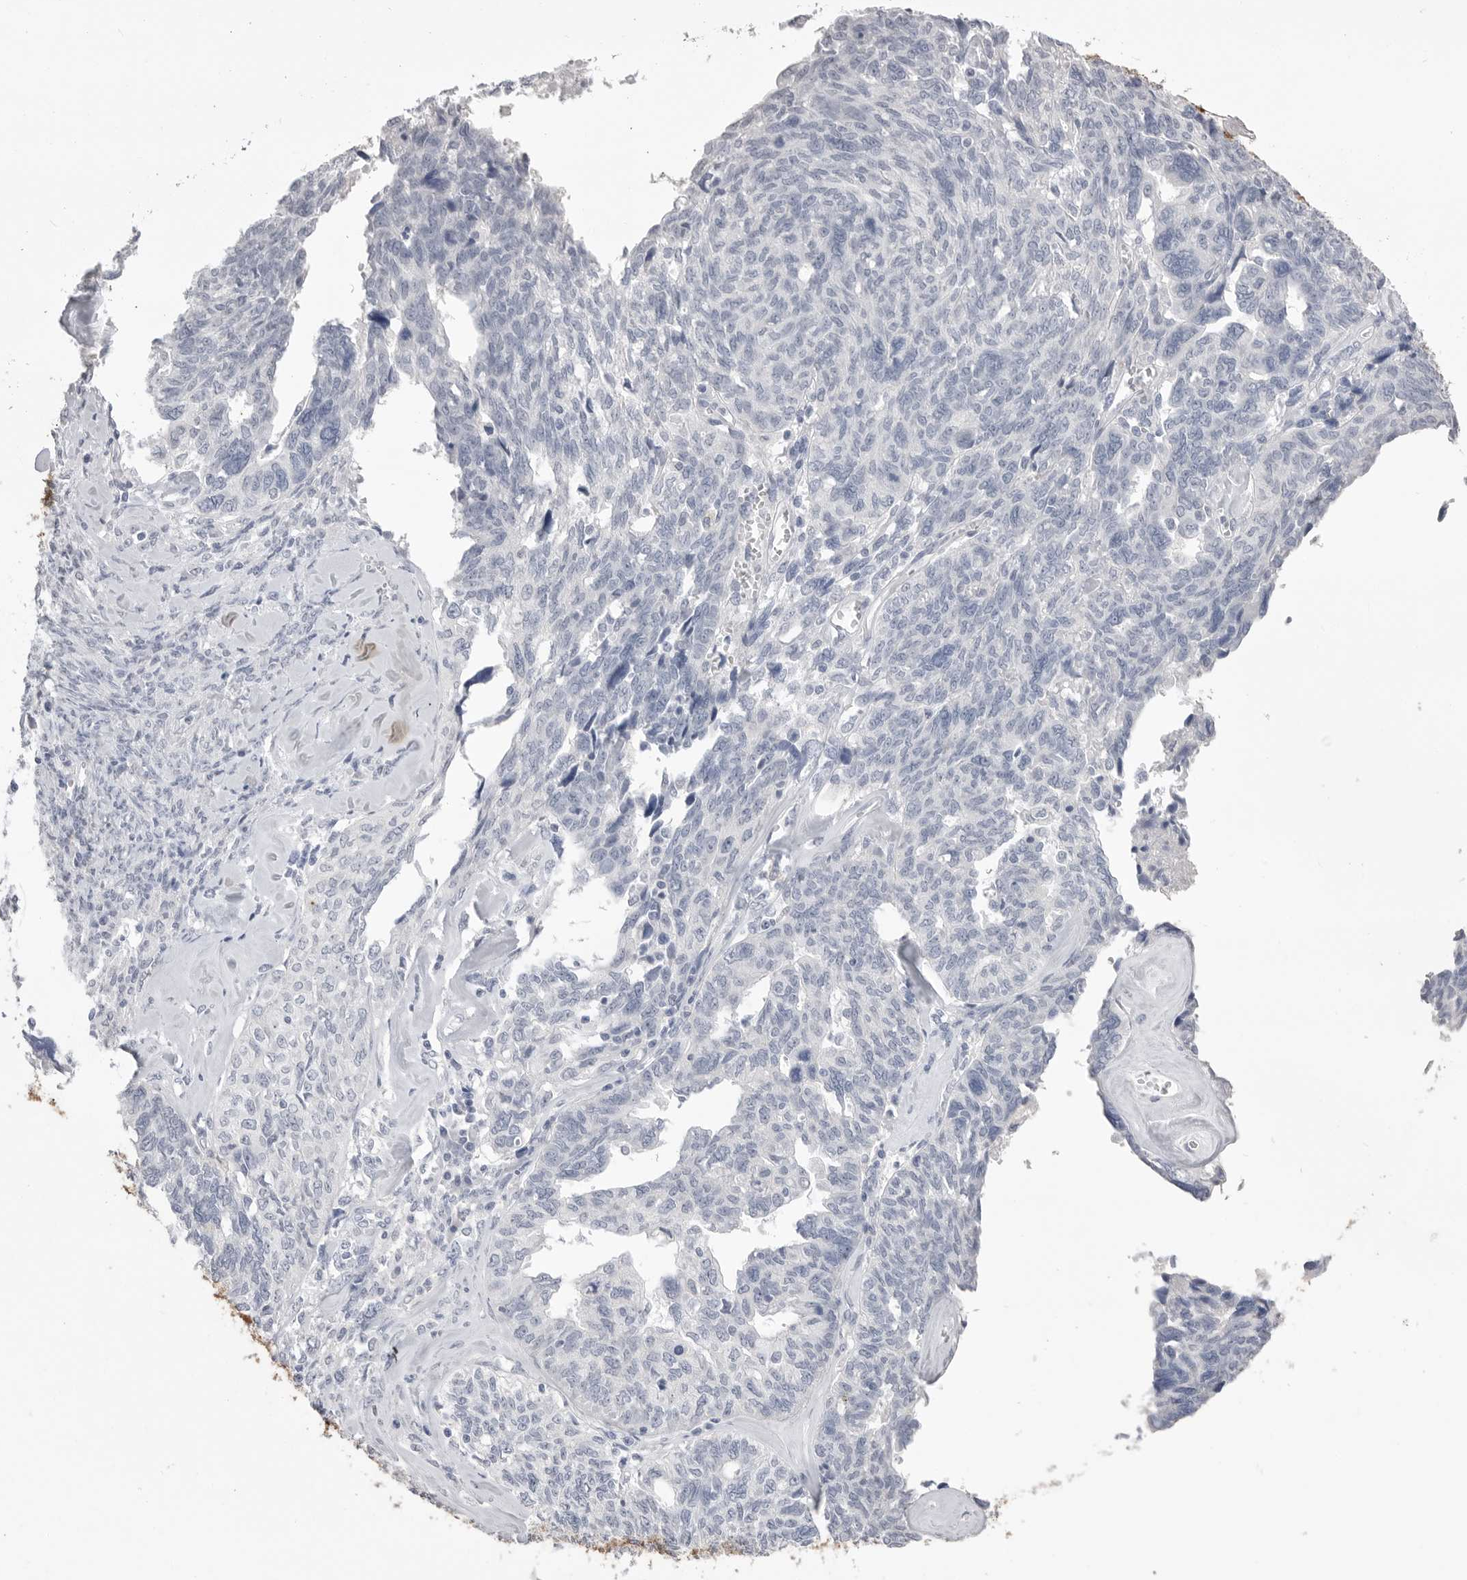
{"staining": {"intensity": "negative", "quantity": "none", "location": "none"}, "tissue": "ovarian cancer", "cell_type": "Tumor cells", "image_type": "cancer", "snomed": [{"axis": "morphology", "description": "Cystadenocarcinoma, serous, NOS"}, {"axis": "topography", "description": "Ovary"}], "caption": "Ovarian cancer was stained to show a protein in brown. There is no significant expression in tumor cells. (DAB (3,3'-diaminobenzidine) immunohistochemistry, high magnification).", "gene": "CPB1", "patient": {"sex": "female", "age": 79}}